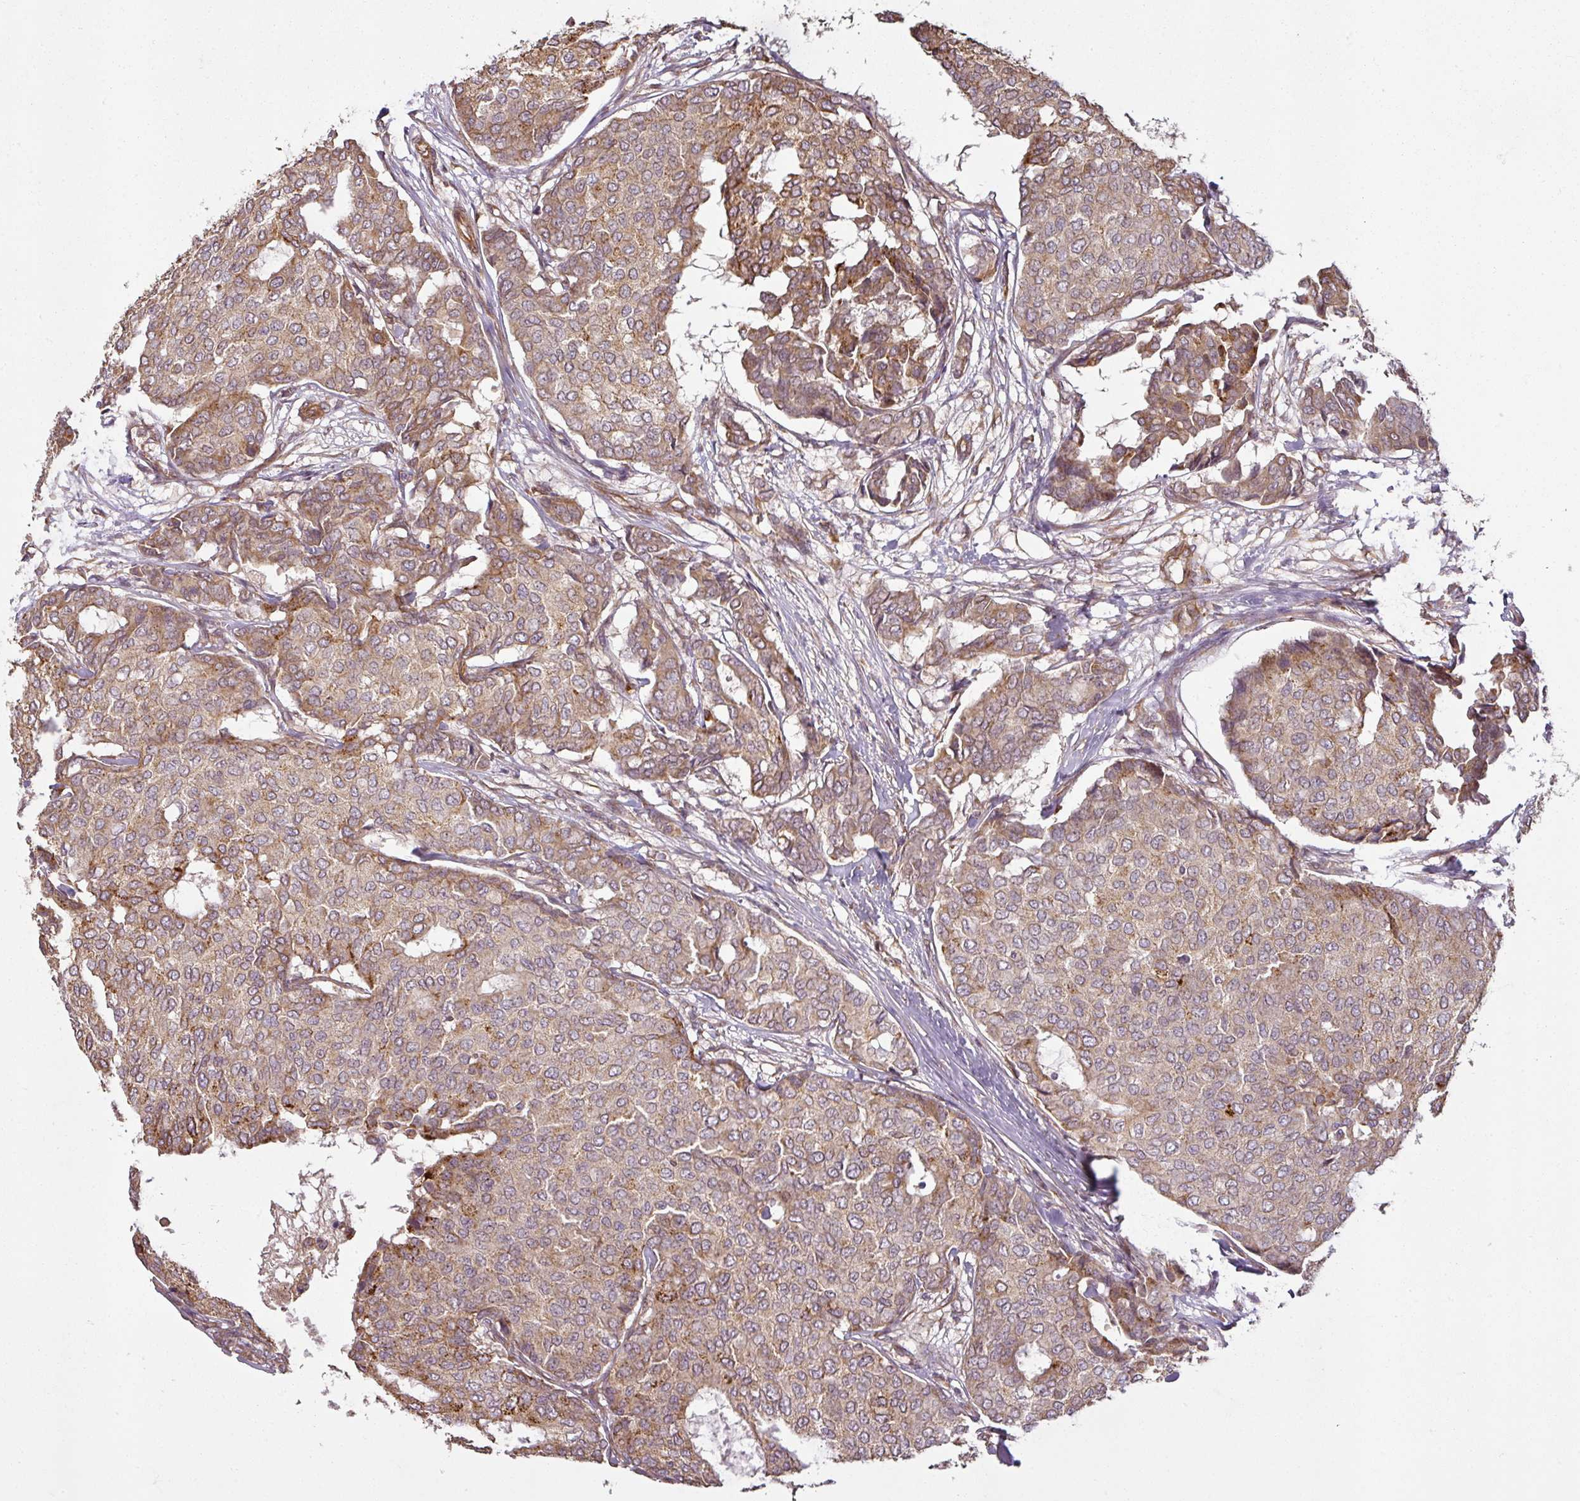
{"staining": {"intensity": "moderate", "quantity": ">75%", "location": "cytoplasmic/membranous"}, "tissue": "breast cancer", "cell_type": "Tumor cells", "image_type": "cancer", "snomed": [{"axis": "morphology", "description": "Duct carcinoma"}, {"axis": "topography", "description": "Breast"}], "caption": "A brown stain shows moderate cytoplasmic/membranous staining of a protein in invasive ductal carcinoma (breast) tumor cells. (Stains: DAB in brown, nuclei in blue, Microscopy: brightfield microscopy at high magnification).", "gene": "DIMT1", "patient": {"sex": "female", "age": 75}}